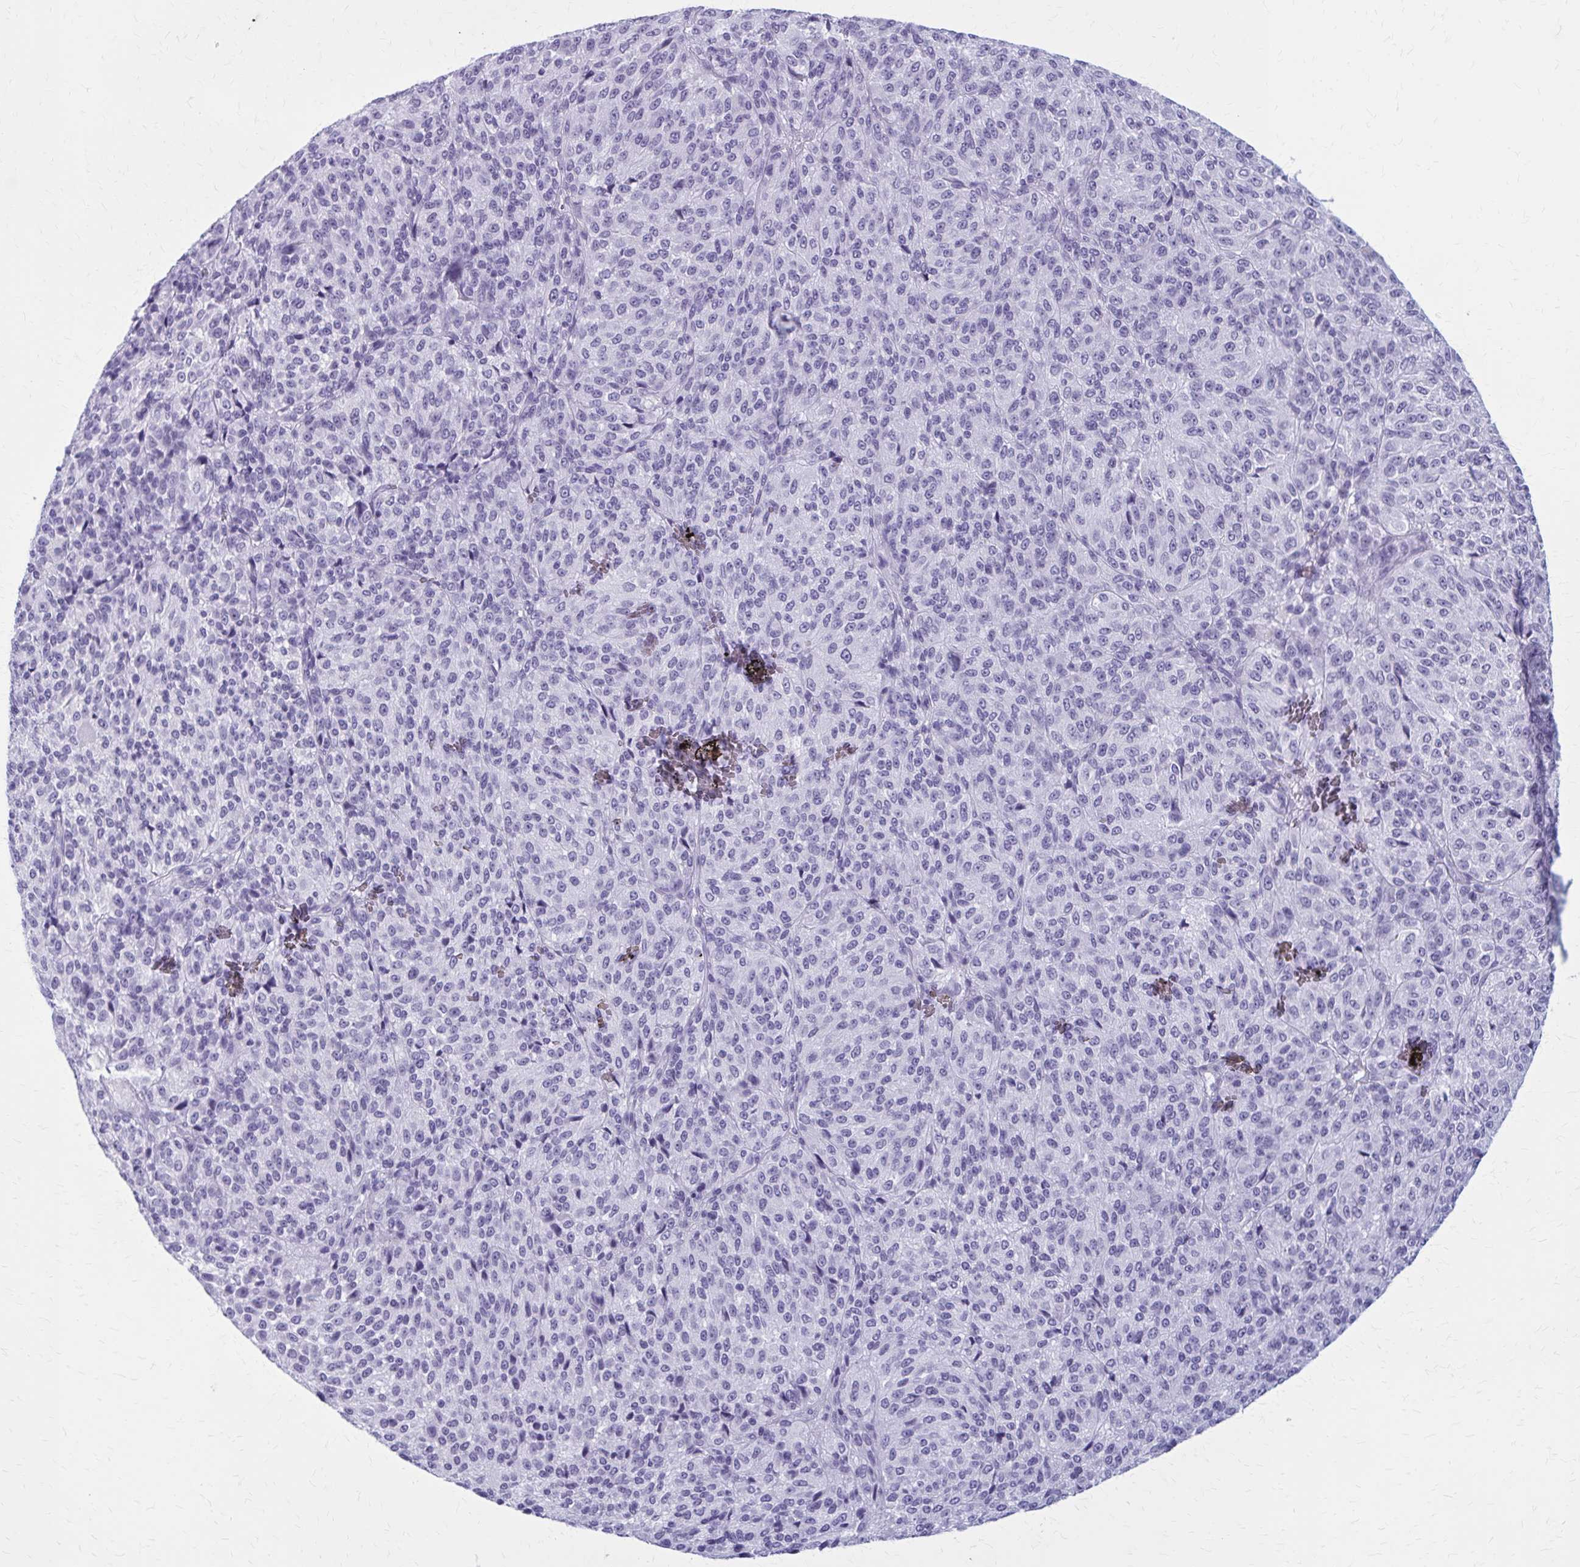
{"staining": {"intensity": "negative", "quantity": "none", "location": "none"}, "tissue": "melanoma", "cell_type": "Tumor cells", "image_type": "cancer", "snomed": [{"axis": "morphology", "description": "Malignant melanoma, Metastatic site"}, {"axis": "topography", "description": "Brain"}], "caption": "A high-resolution photomicrograph shows immunohistochemistry (IHC) staining of melanoma, which displays no significant expression in tumor cells. Brightfield microscopy of immunohistochemistry stained with DAB (3,3'-diaminobenzidine) (brown) and hematoxylin (blue), captured at high magnification.", "gene": "ZDHHC7", "patient": {"sex": "female", "age": 56}}